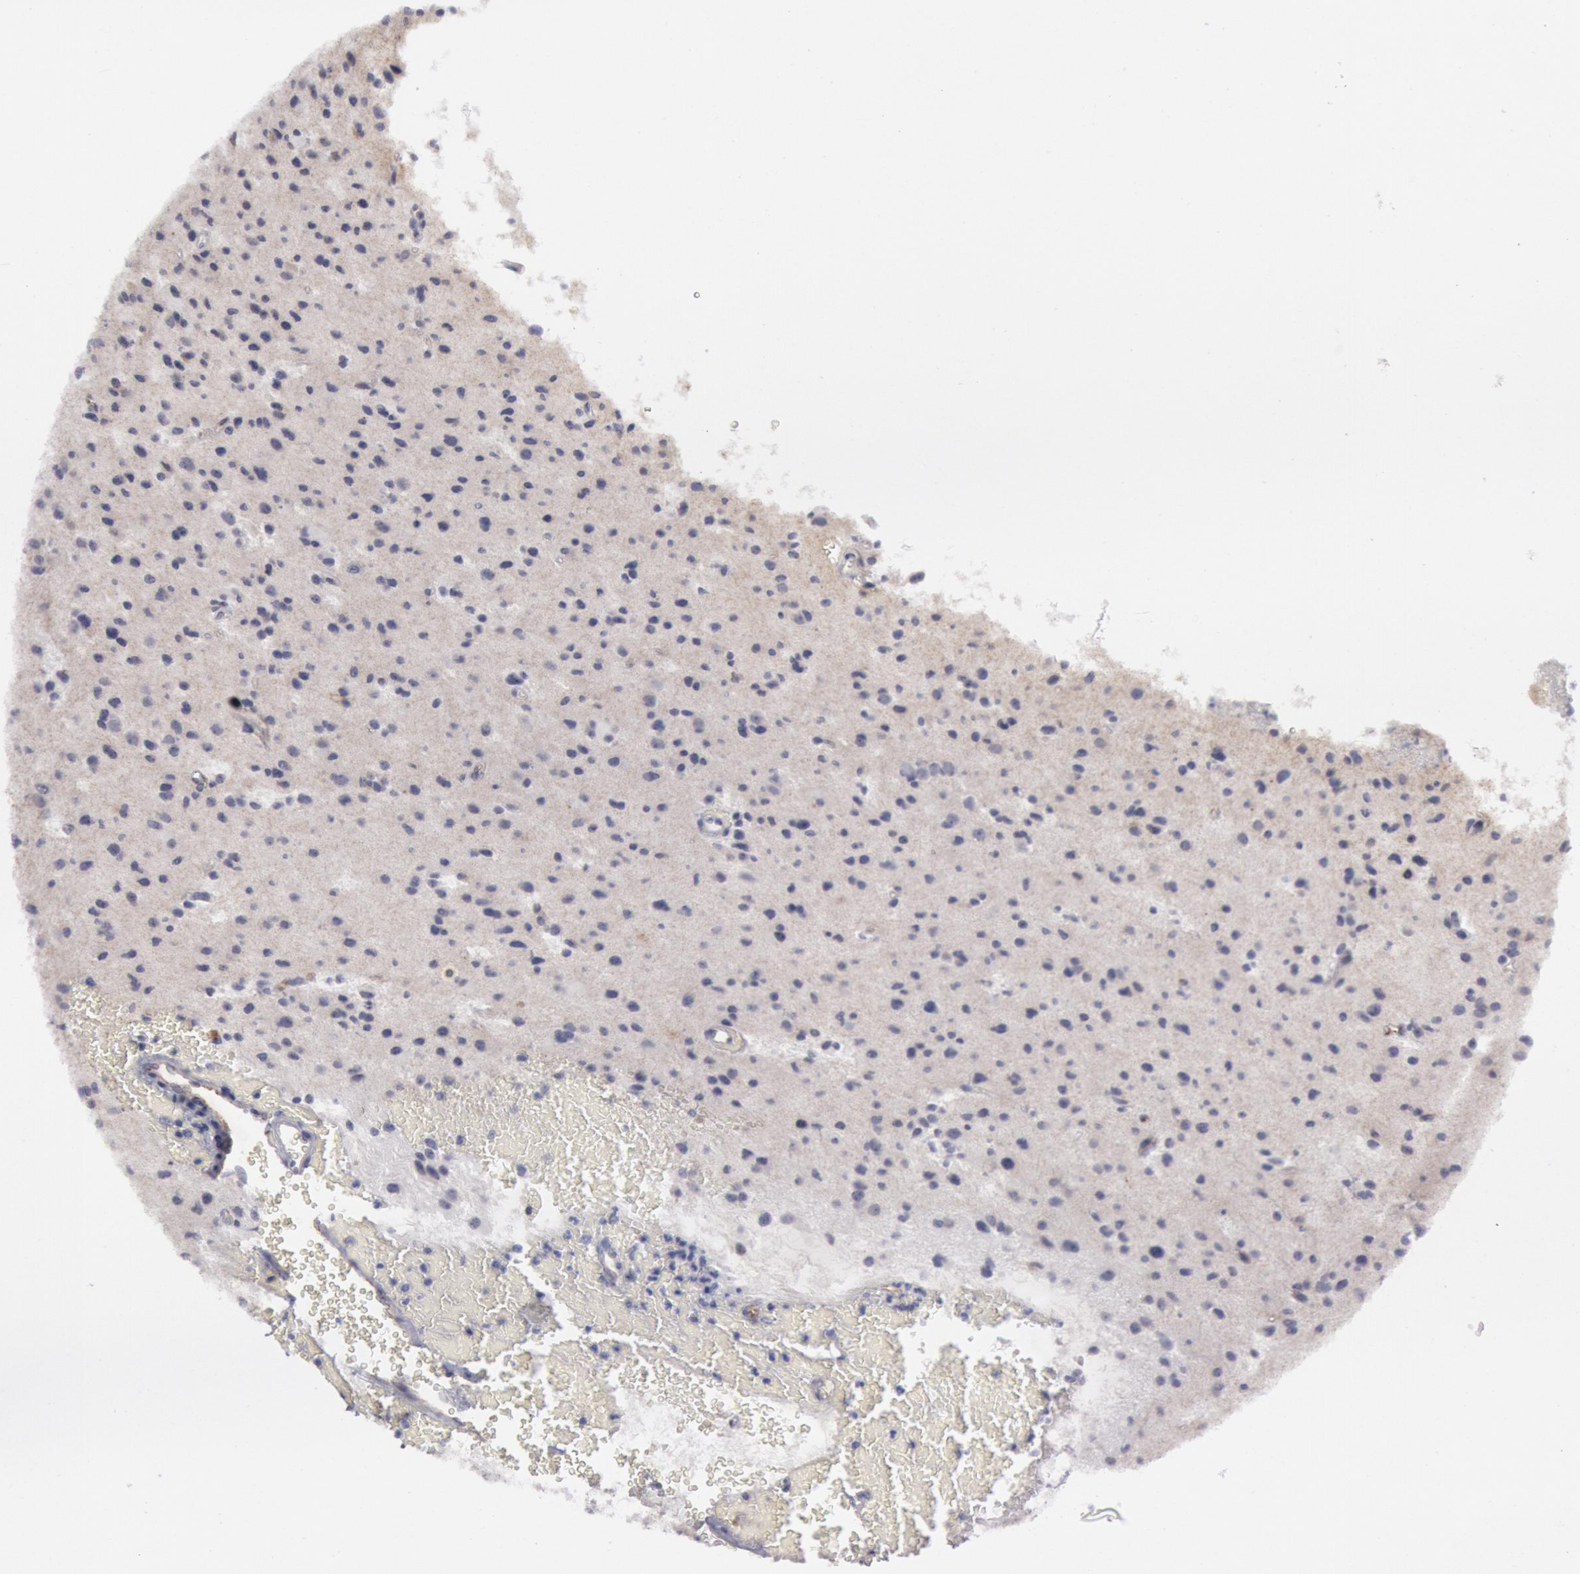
{"staining": {"intensity": "negative", "quantity": "none", "location": "none"}, "tissue": "glioma", "cell_type": "Tumor cells", "image_type": "cancer", "snomed": [{"axis": "morphology", "description": "Glioma, malignant, Low grade"}, {"axis": "topography", "description": "Brain"}], "caption": "IHC of glioma exhibits no expression in tumor cells. The staining is performed using DAB brown chromogen with nuclei counter-stained in using hematoxylin.", "gene": "JOSD1", "patient": {"sex": "female", "age": 46}}